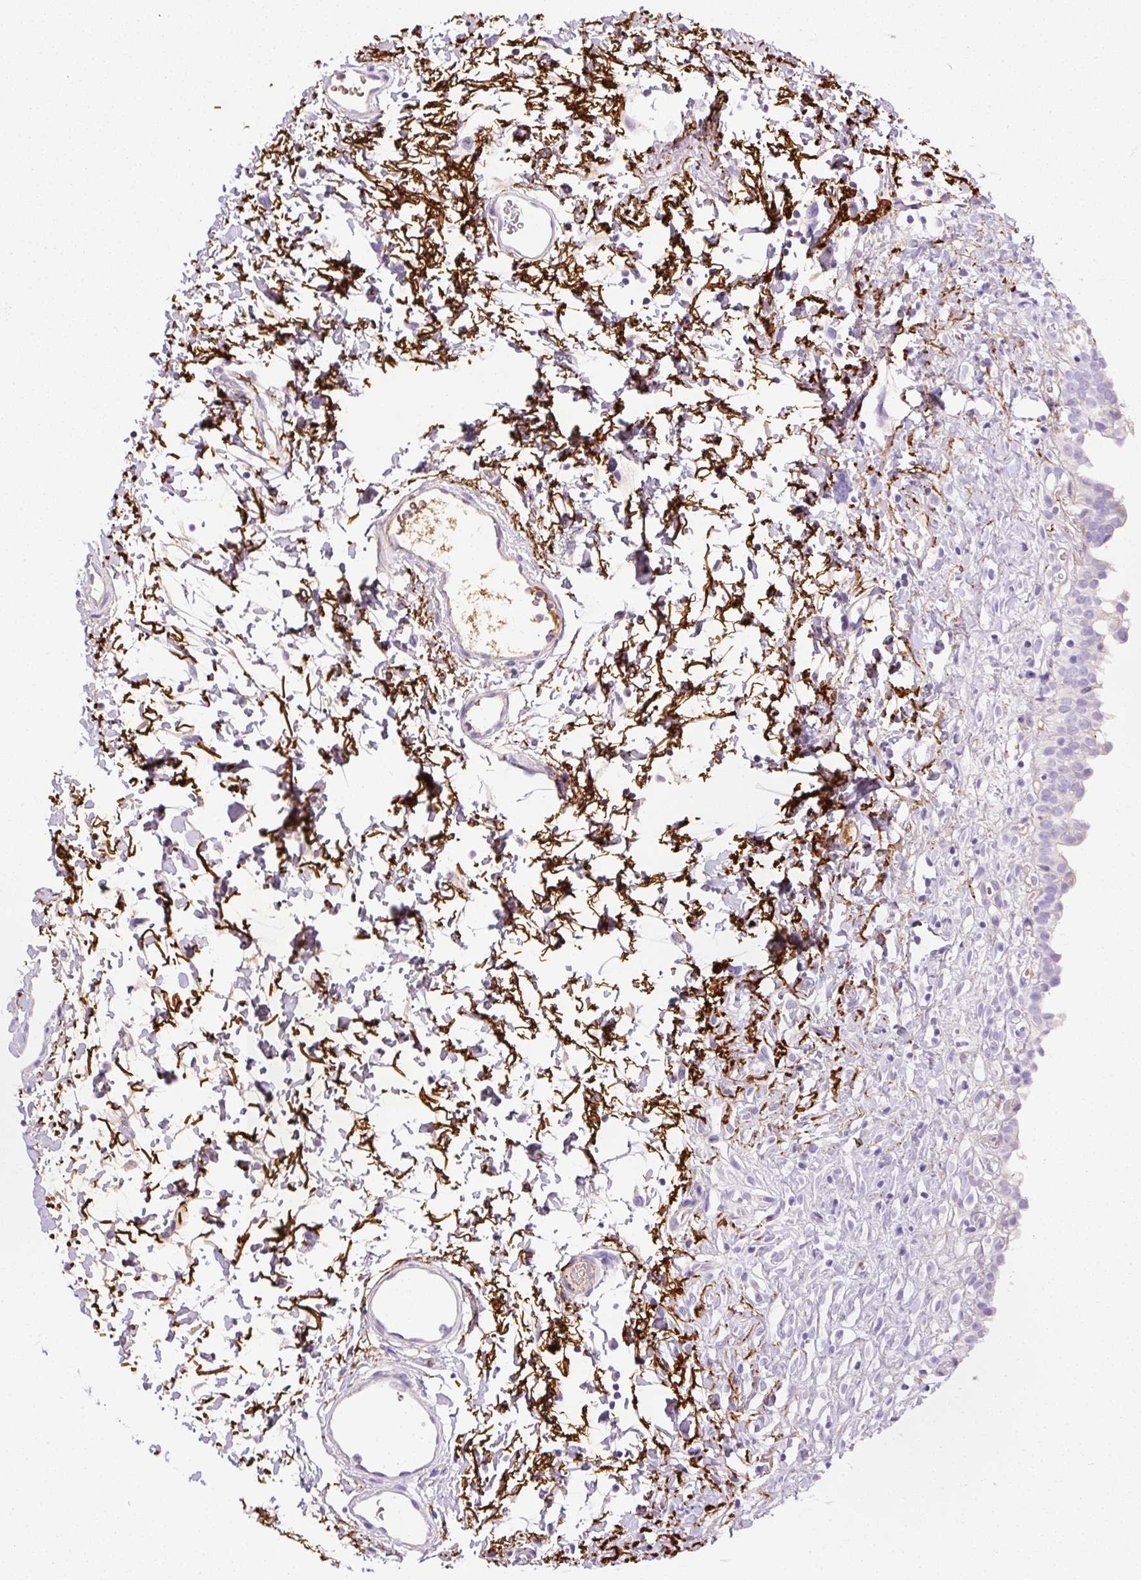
{"staining": {"intensity": "negative", "quantity": "none", "location": "none"}, "tissue": "urinary bladder", "cell_type": "Urothelial cells", "image_type": "normal", "snomed": [{"axis": "morphology", "description": "Normal tissue, NOS"}, {"axis": "topography", "description": "Urinary bladder"}], "caption": "DAB (3,3'-diaminobenzidine) immunohistochemical staining of benign human urinary bladder shows no significant positivity in urothelial cells.", "gene": "APCS", "patient": {"sex": "male", "age": 51}}